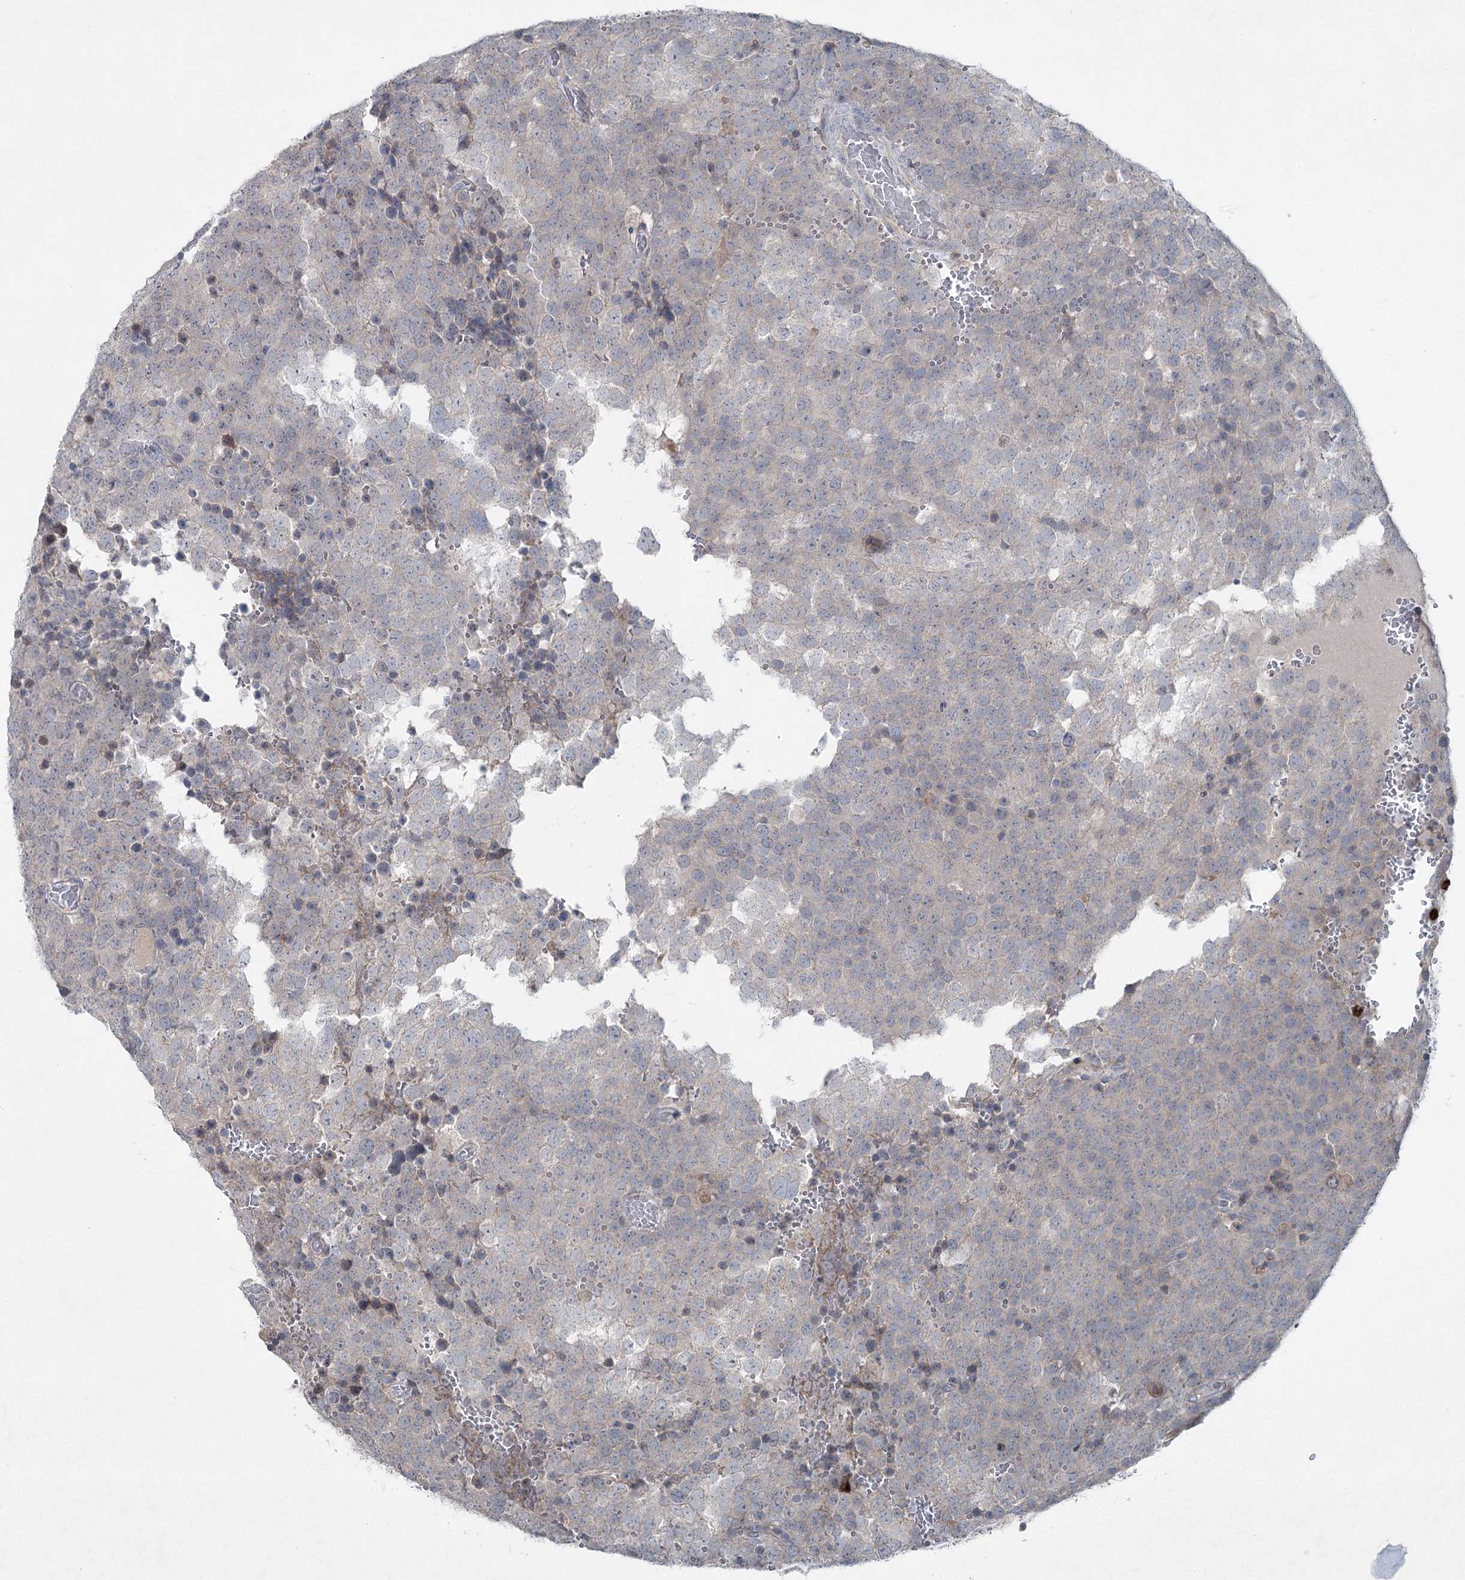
{"staining": {"intensity": "negative", "quantity": "none", "location": "none"}, "tissue": "testis cancer", "cell_type": "Tumor cells", "image_type": "cancer", "snomed": [{"axis": "morphology", "description": "Seminoma, NOS"}, {"axis": "topography", "description": "Testis"}], "caption": "Immunohistochemistry photomicrograph of human testis cancer (seminoma) stained for a protein (brown), which exhibits no positivity in tumor cells.", "gene": "PLA2G12A", "patient": {"sex": "male", "age": 71}}